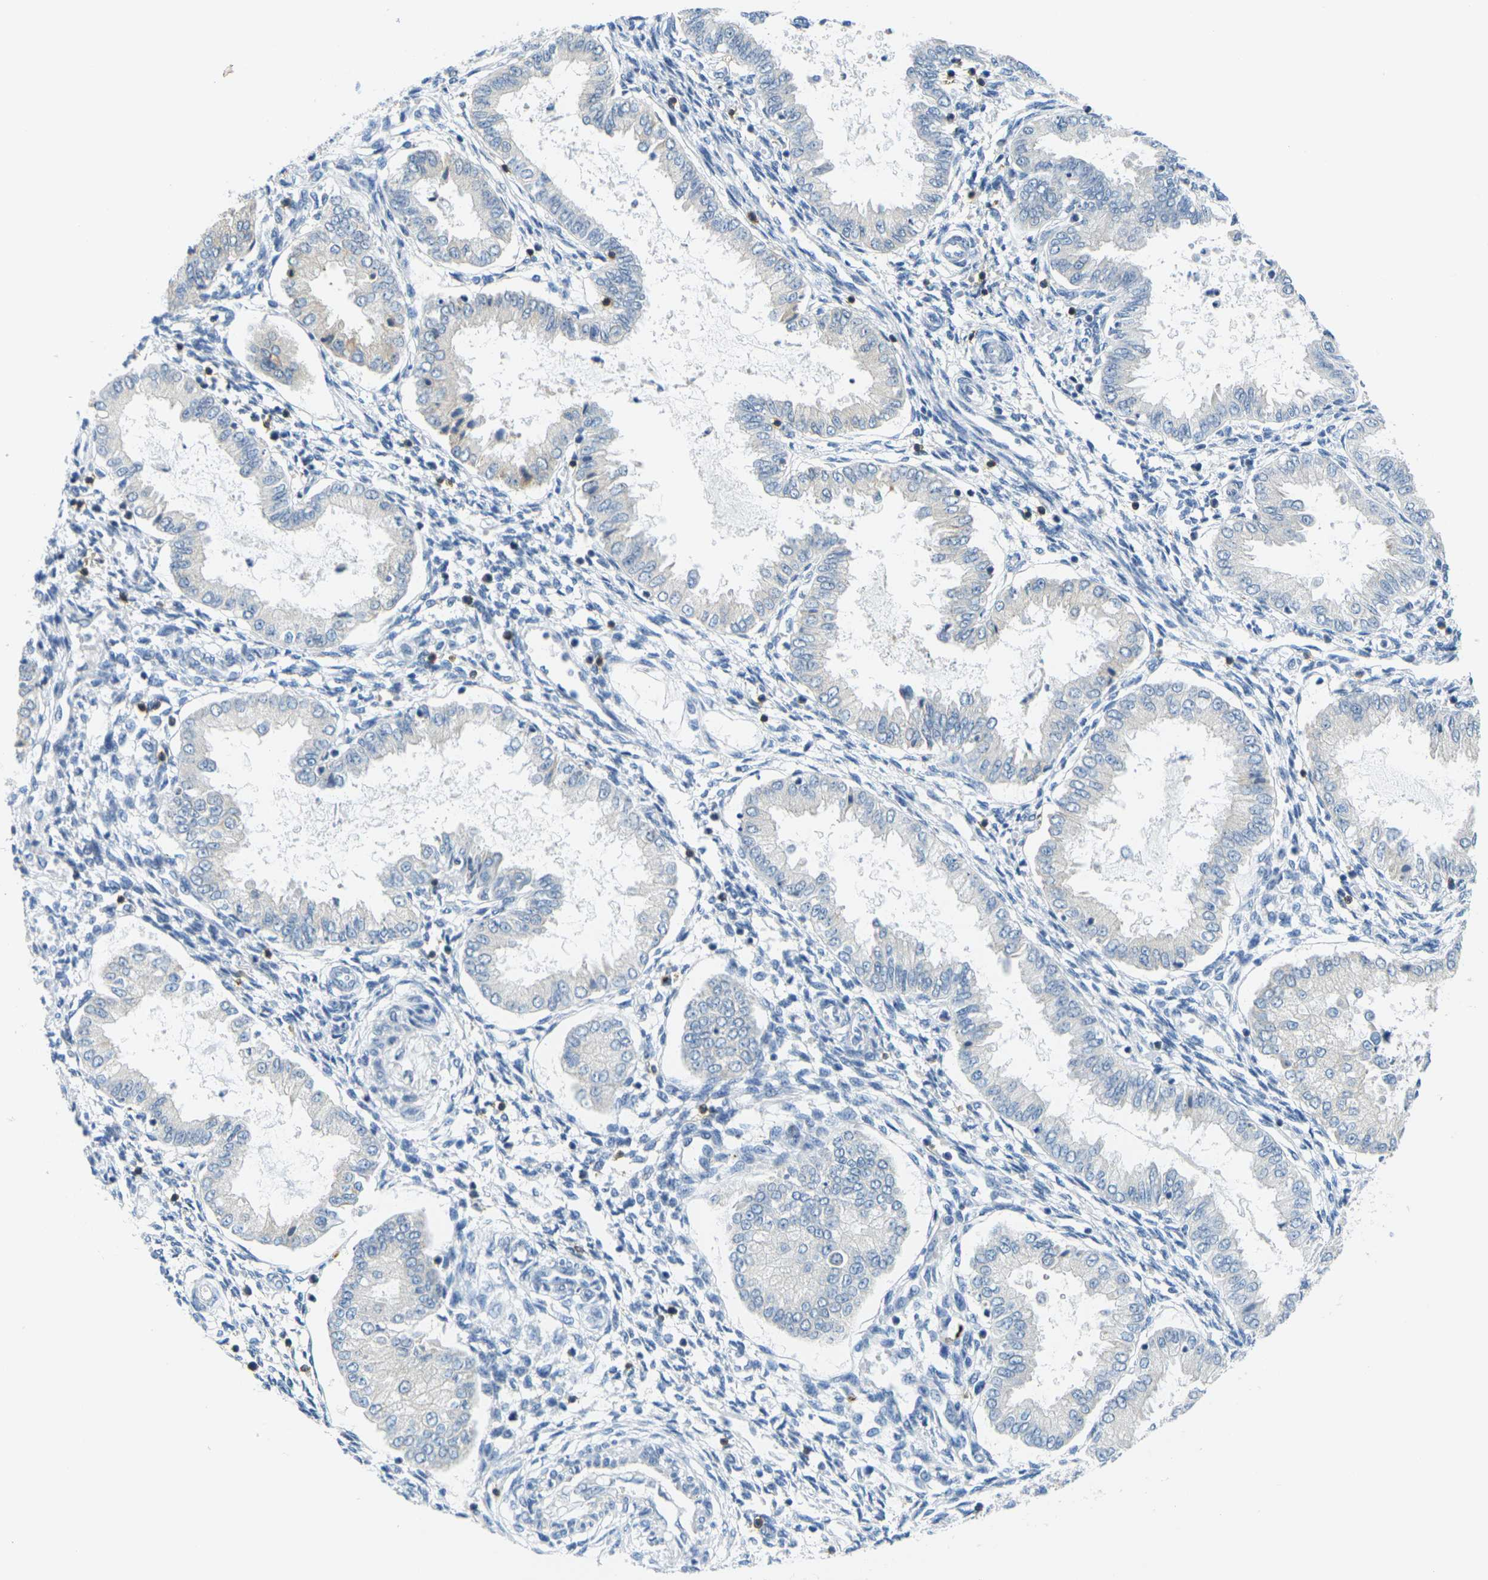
{"staining": {"intensity": "negative", "quantity": "none", "location": "none"}, "tissue": "endometrium", "cell_type": "Cells in endometrial stroma", "image_type": "normal", "snomed": [{"axis": "morphology", "description": "Normal tissue, NOS"}, {"axis": "topography", "description": "Endometrium"}], "caption": "Immunohistochemistry micrograph of benign endometrium stained for a protein (brown), which reveals no expression in cells in endometrial stroma. Nuclei are stained in blue.", "gene": "CD3D", "patient": {"sex": "female", "age": 33}}